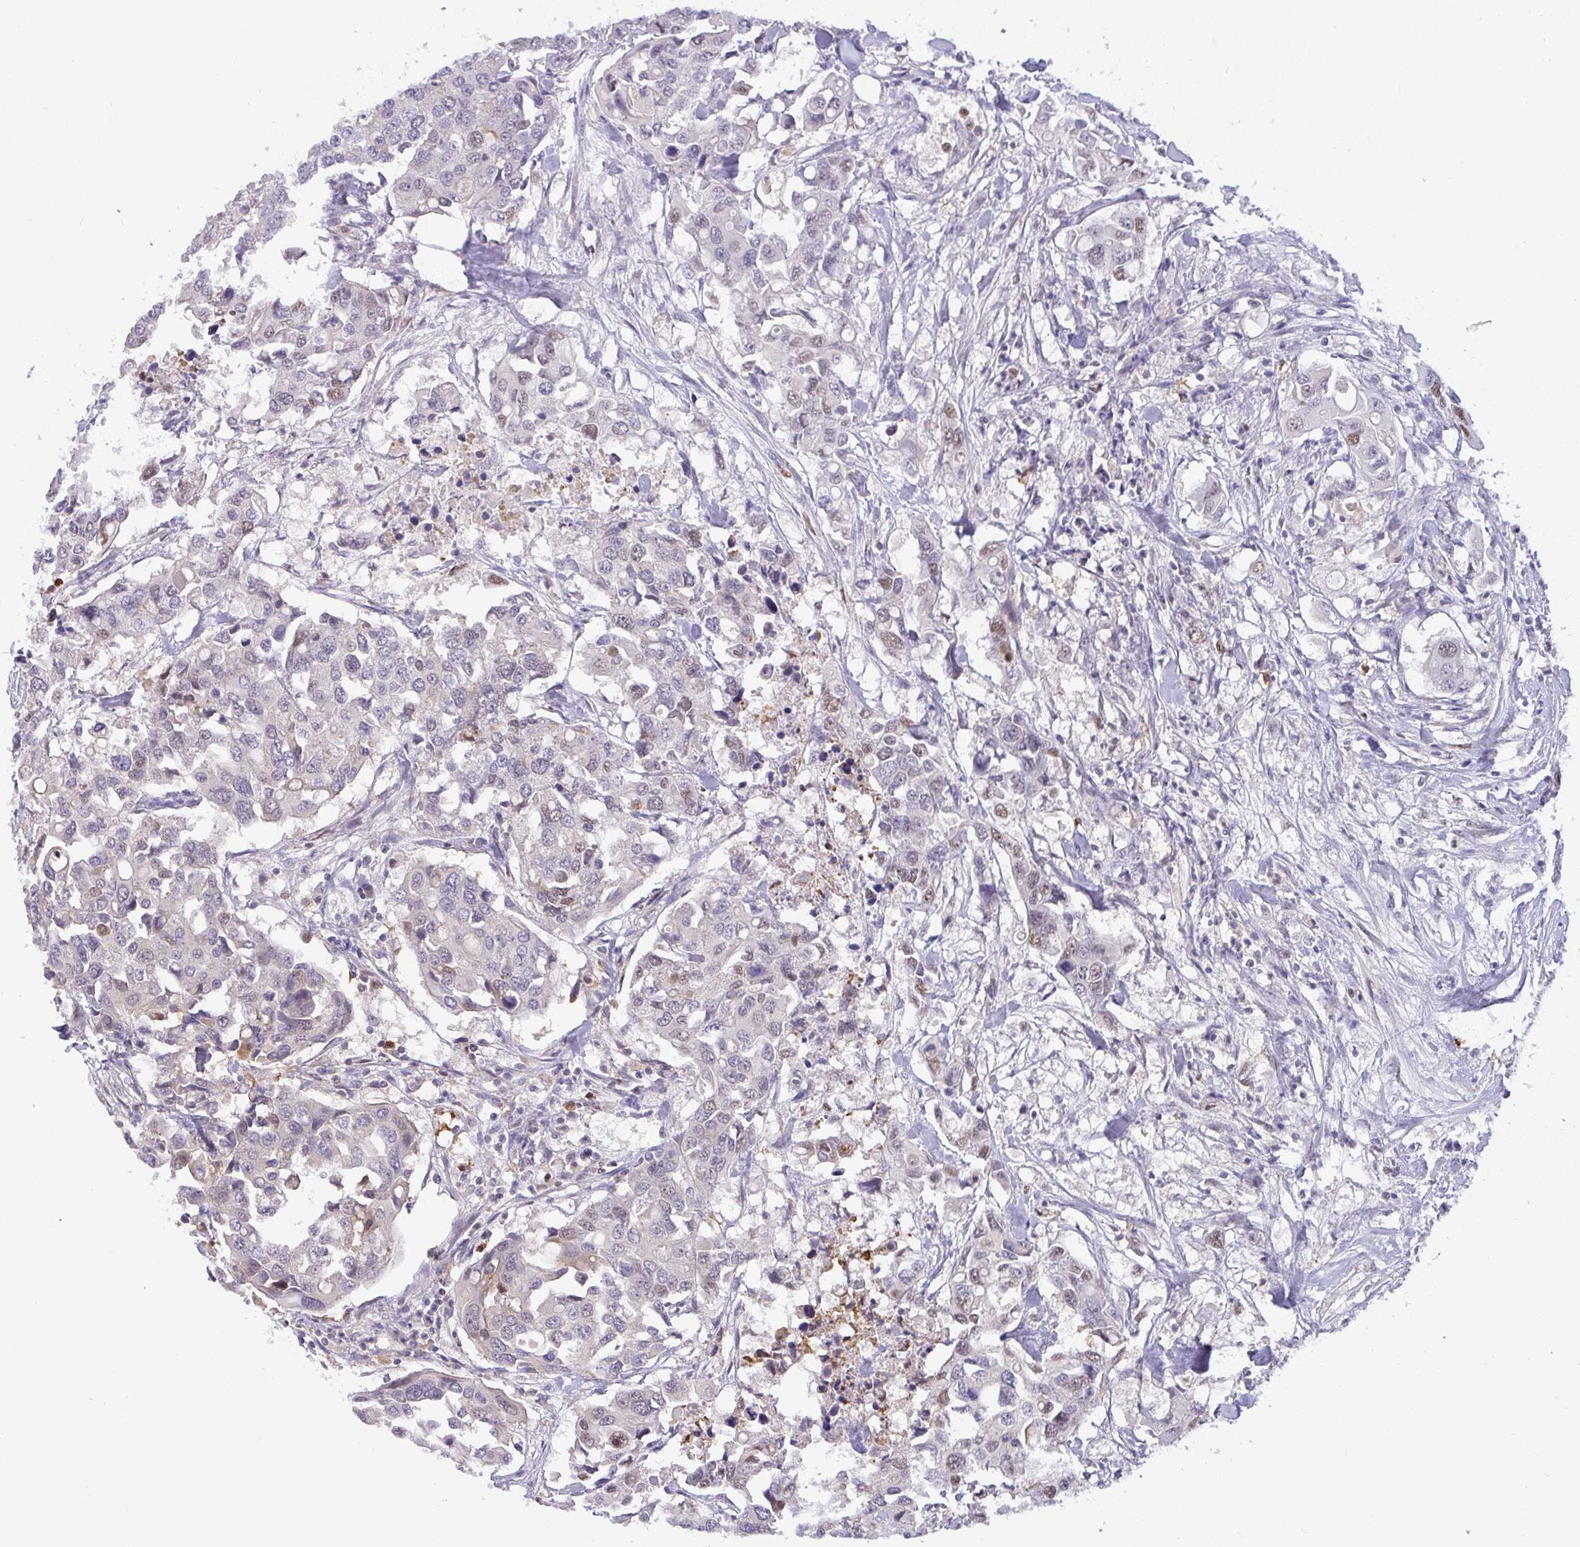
{"staining": {"intensity": "moderate", "quantity": "<25%", "location": "nuclear"}, "tissue": "colorectal cancer", "cell_type": "Tumor cells", "image_type": "cancer", "snomed": [{"axis": "morphology", "description": "Adenocarcinoma, NOS"}, {"axis": "topography", "description": "Colon"}], "caption": "Immunohistochemical staining of human colorectal cancer reveals moderate nuclear protein expression in approximately <25% of tumor cells.", "gene": "BBX", "patient": {"sex": "male", "age": 77}}